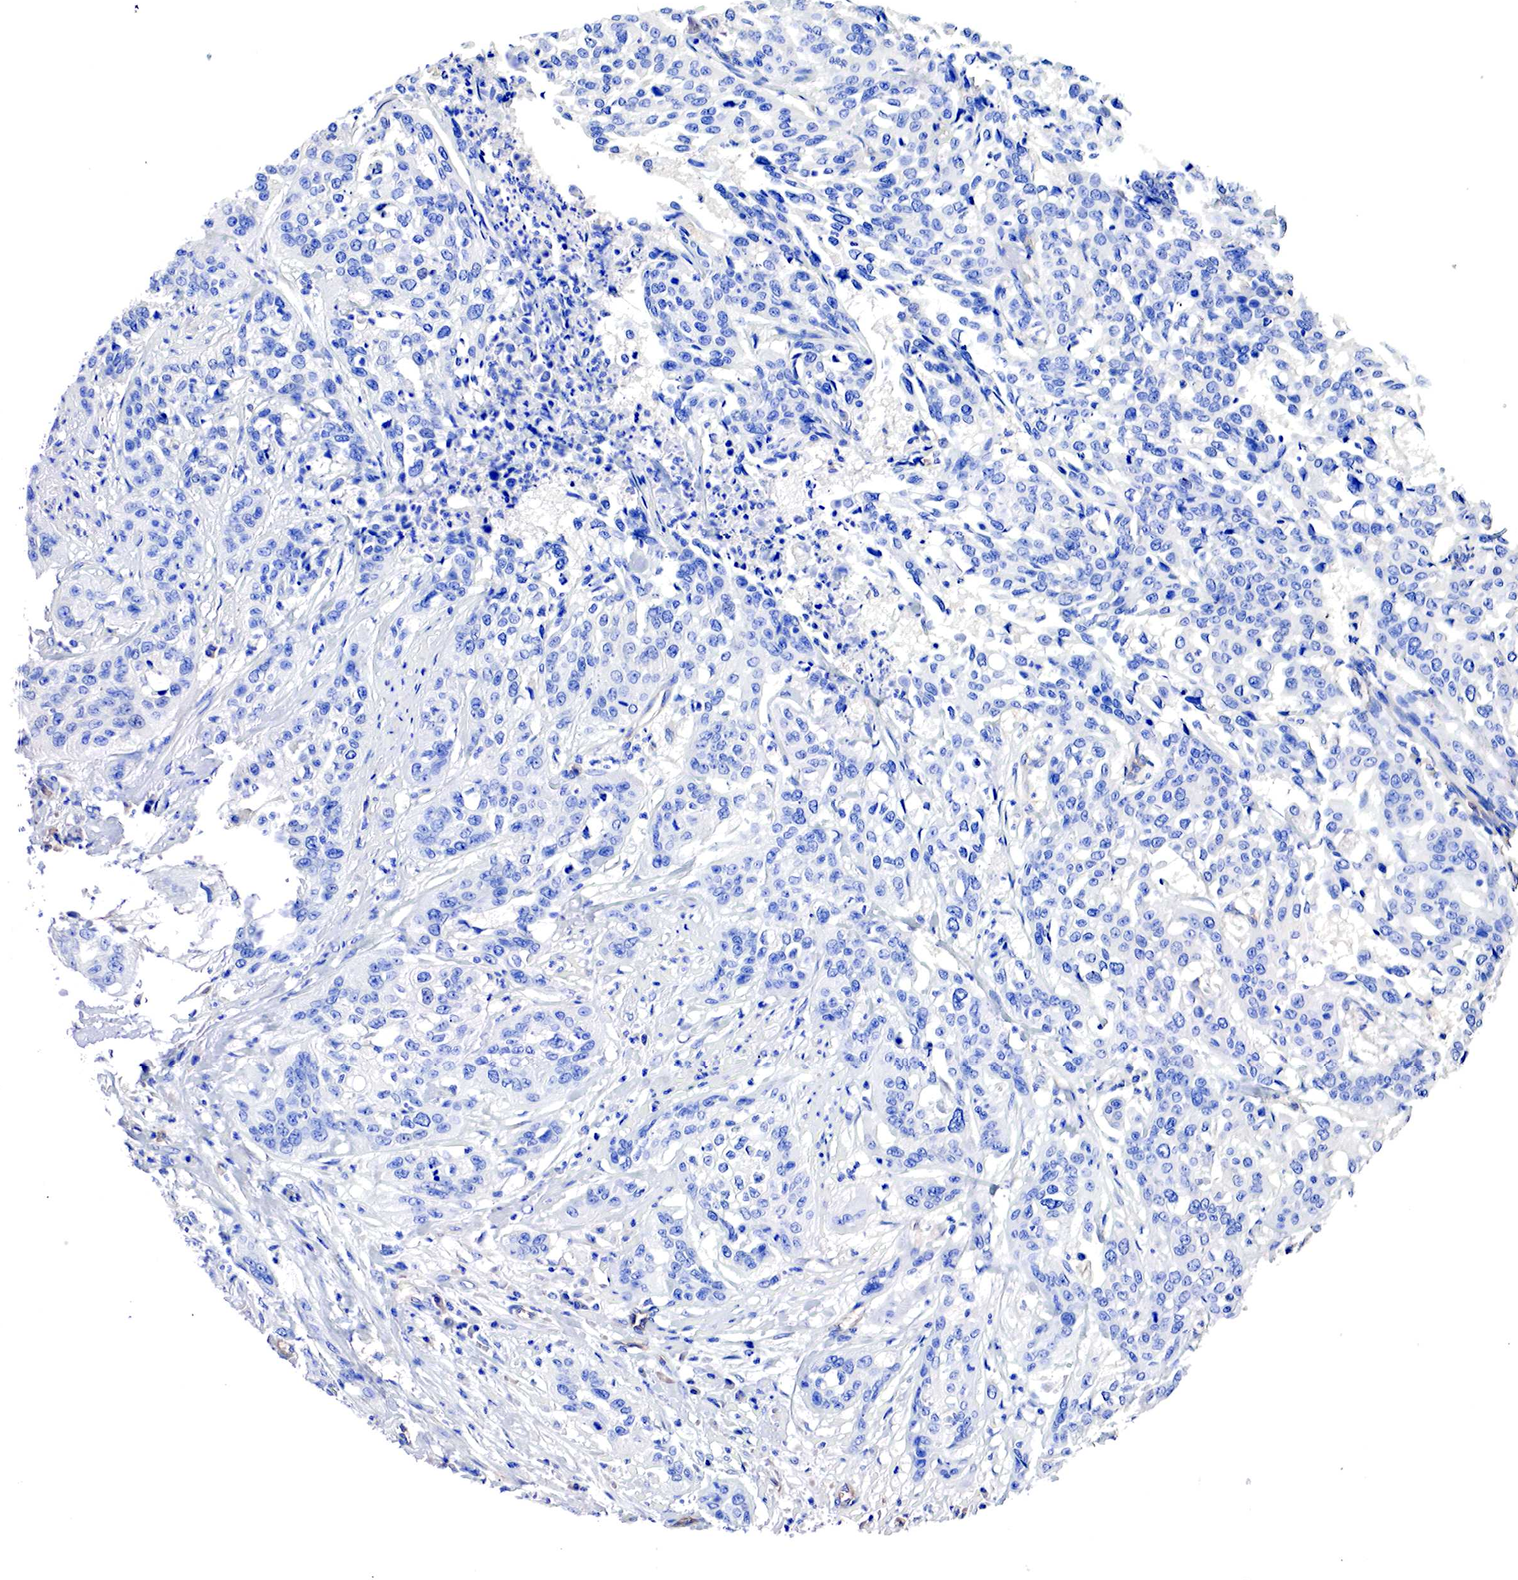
{"staining": {"intensity": "negative", "quantity": "none", "location": "none"}, "tissue": "cervical cancer", "cell_type": "Tumor cells", "image_type": "cancer", "snomed": [{"axis": "morphology", "description": "Squamous cell carcinoma, NOS"}, {"axis": "topography", "description": "Cervix"}], "caption": "This is an immunohistochemistry (IHC) histopathology image of human cervical squamous cell carcinoma. There is no staining in tumor cells.", "gene": "RDX", "patient": {"sex": "female", "age": 41}}